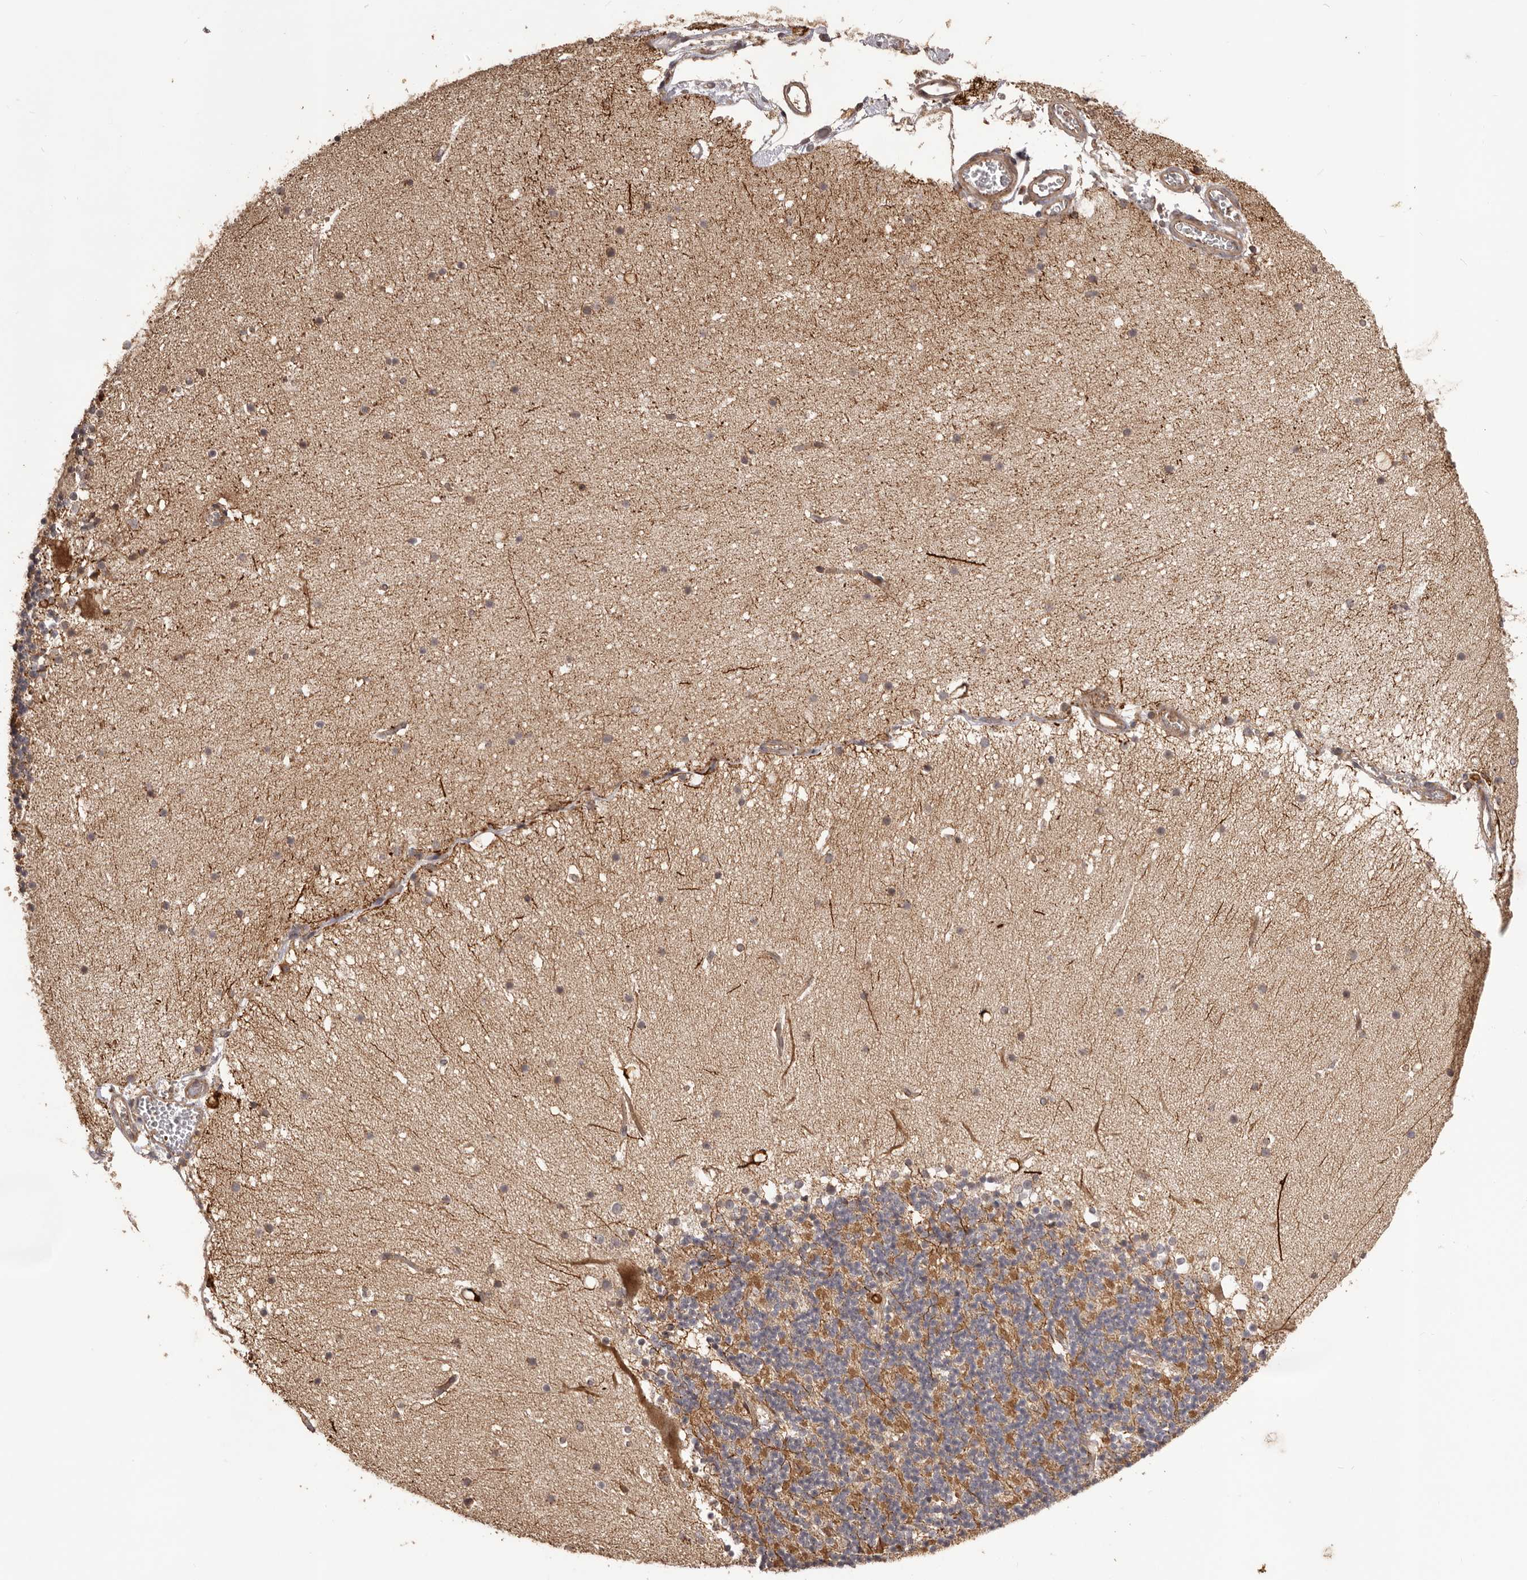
{"staining": {"intensity": "moderate", "quantity": "25%-75%", "location": "cytoplasmic/membranous"}, "tissue": "cerebellum", "cell_type": "Cells in granular layer", "image_type": "normal", "snomed": [{"axis": "morphology", "description": "Normal tissue, NOS"}, {"axis": "topography", "description": "Cerebellum"}], "caption": "IHC micrograph of unremarkable cerebellum: human cerebellum stained using immunohistochemistry (IHC) displays medium levels of moderate protein expression localized specifically in the cytoplasmic/membranous of cells in granular layer, appearing as a cytoplasmic/membranous brown color.", "gene": "QRSL1", "patient": {"sex": "male", "age": 57}}